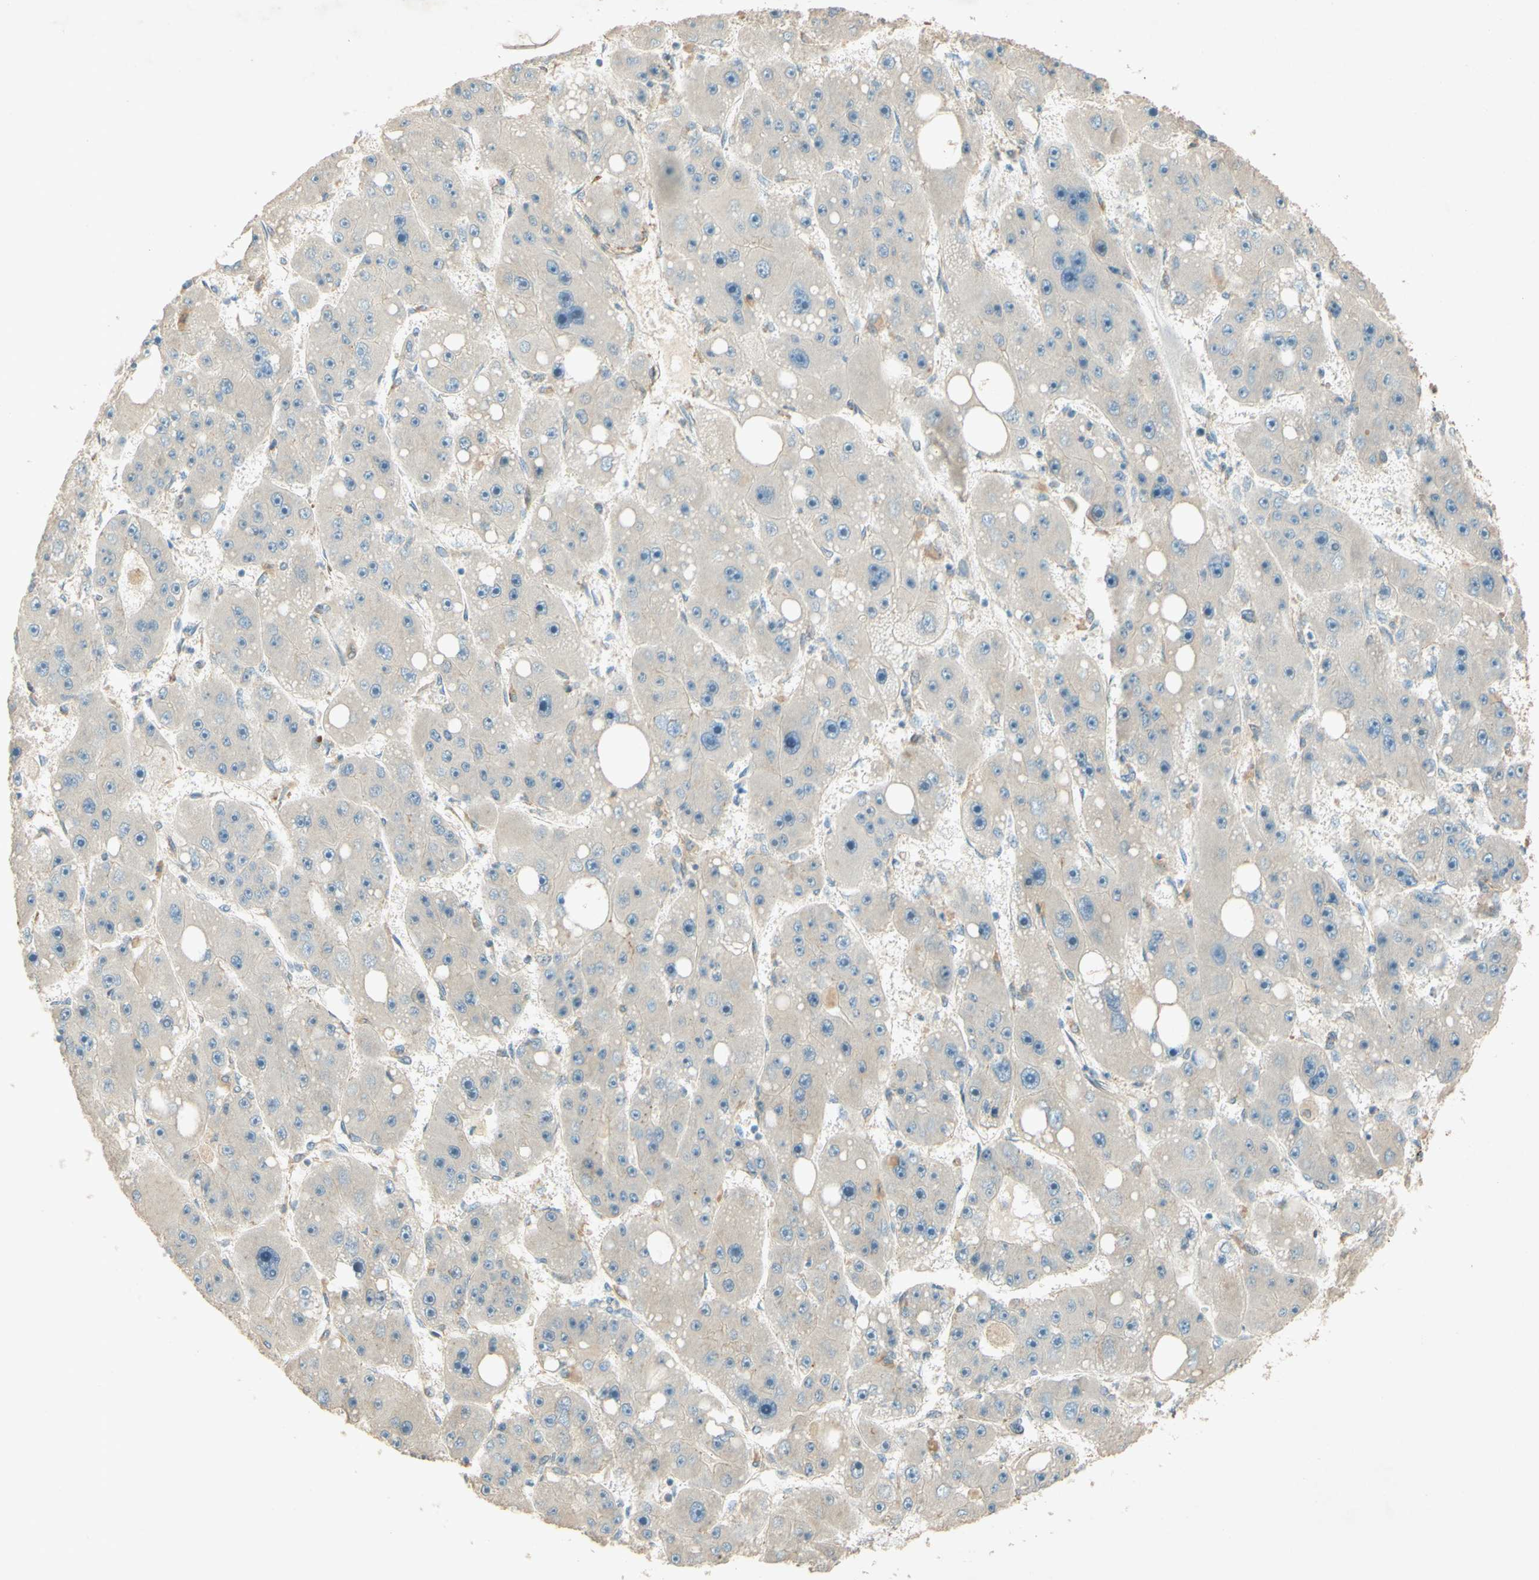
{"staining": {"intensity": "negative", "quantity": "none", "location": "none"}, "tissue": "liver cancer", "cell_type": "Tumor cells", "image_type": "cancer", "snomed": [{"axis": "morphology", "description": "Carcinoma, Hepatocellular, NOS"}, {"axis": "topography", "description": "Liver"}], "caption": "This is an IHC image of human liver cancer (hepatocellular carcinoma). There is no positivity in tumor cells.", "gene": "ADAM17", "patient": {"sex": "female", "age": 61}}